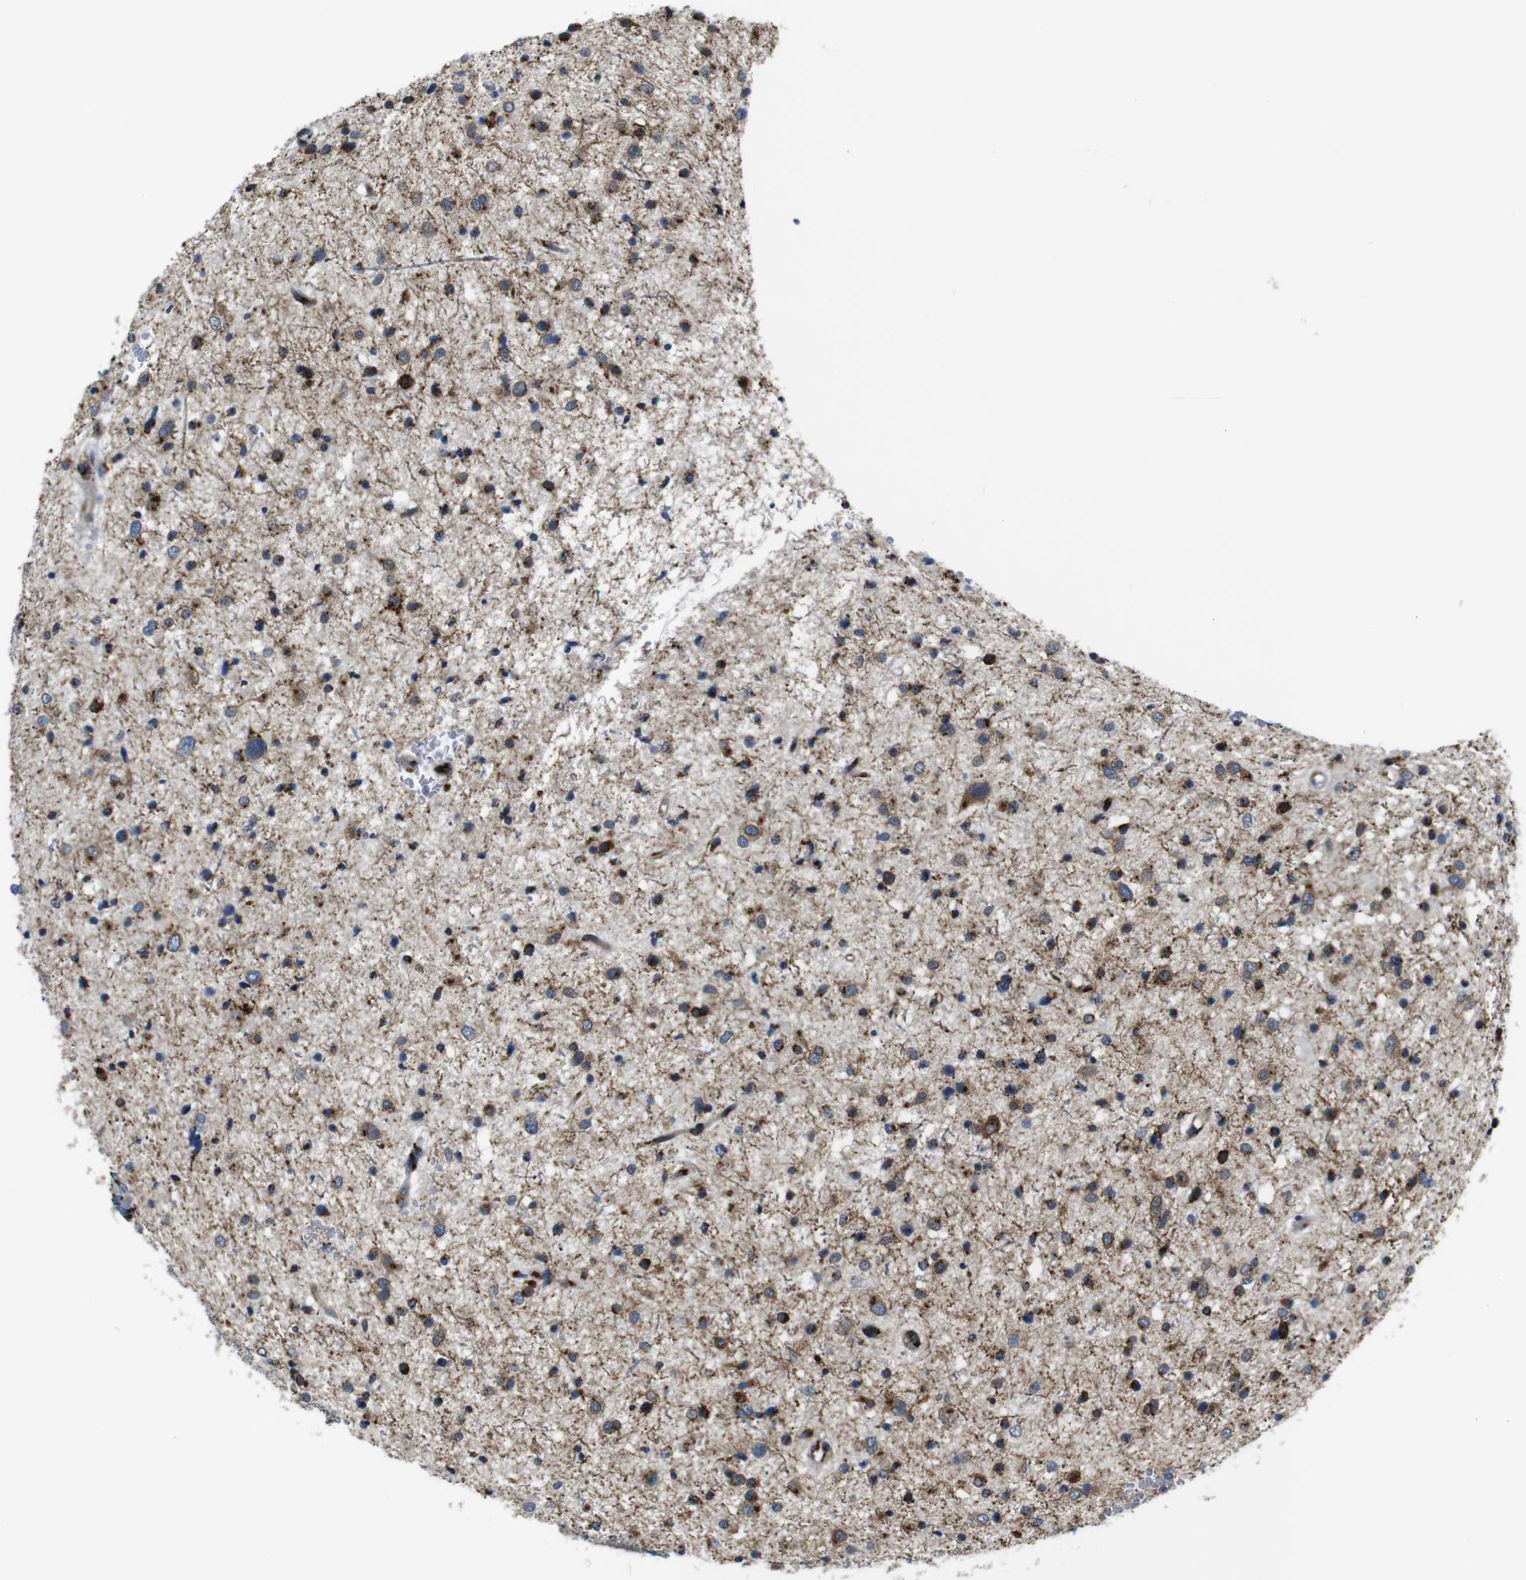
{"staining": {"intensity": "strong", "quantity": "25%-75%", "location": "cytoplasmic/membranous"}, "tissue": "glioma", "cell_type": "Tumor cells", "image_type": "cancer", "snomed": [{"axis": "morphology", "description": "Glioma, malignant, Low grade"}, {"axis": "topography", "description": "Brain"}], "caption": "Immunohistochemical staining of glioma demonstrates high levels of strong cytoplasmic/membranous protein expression in approximately 25%-75% of tumor cells. The protein is shown in brown color, while the nuclei are stained blue.", "gene": "TGOLN2", "patient": {"sex": "female", "age": 37}}